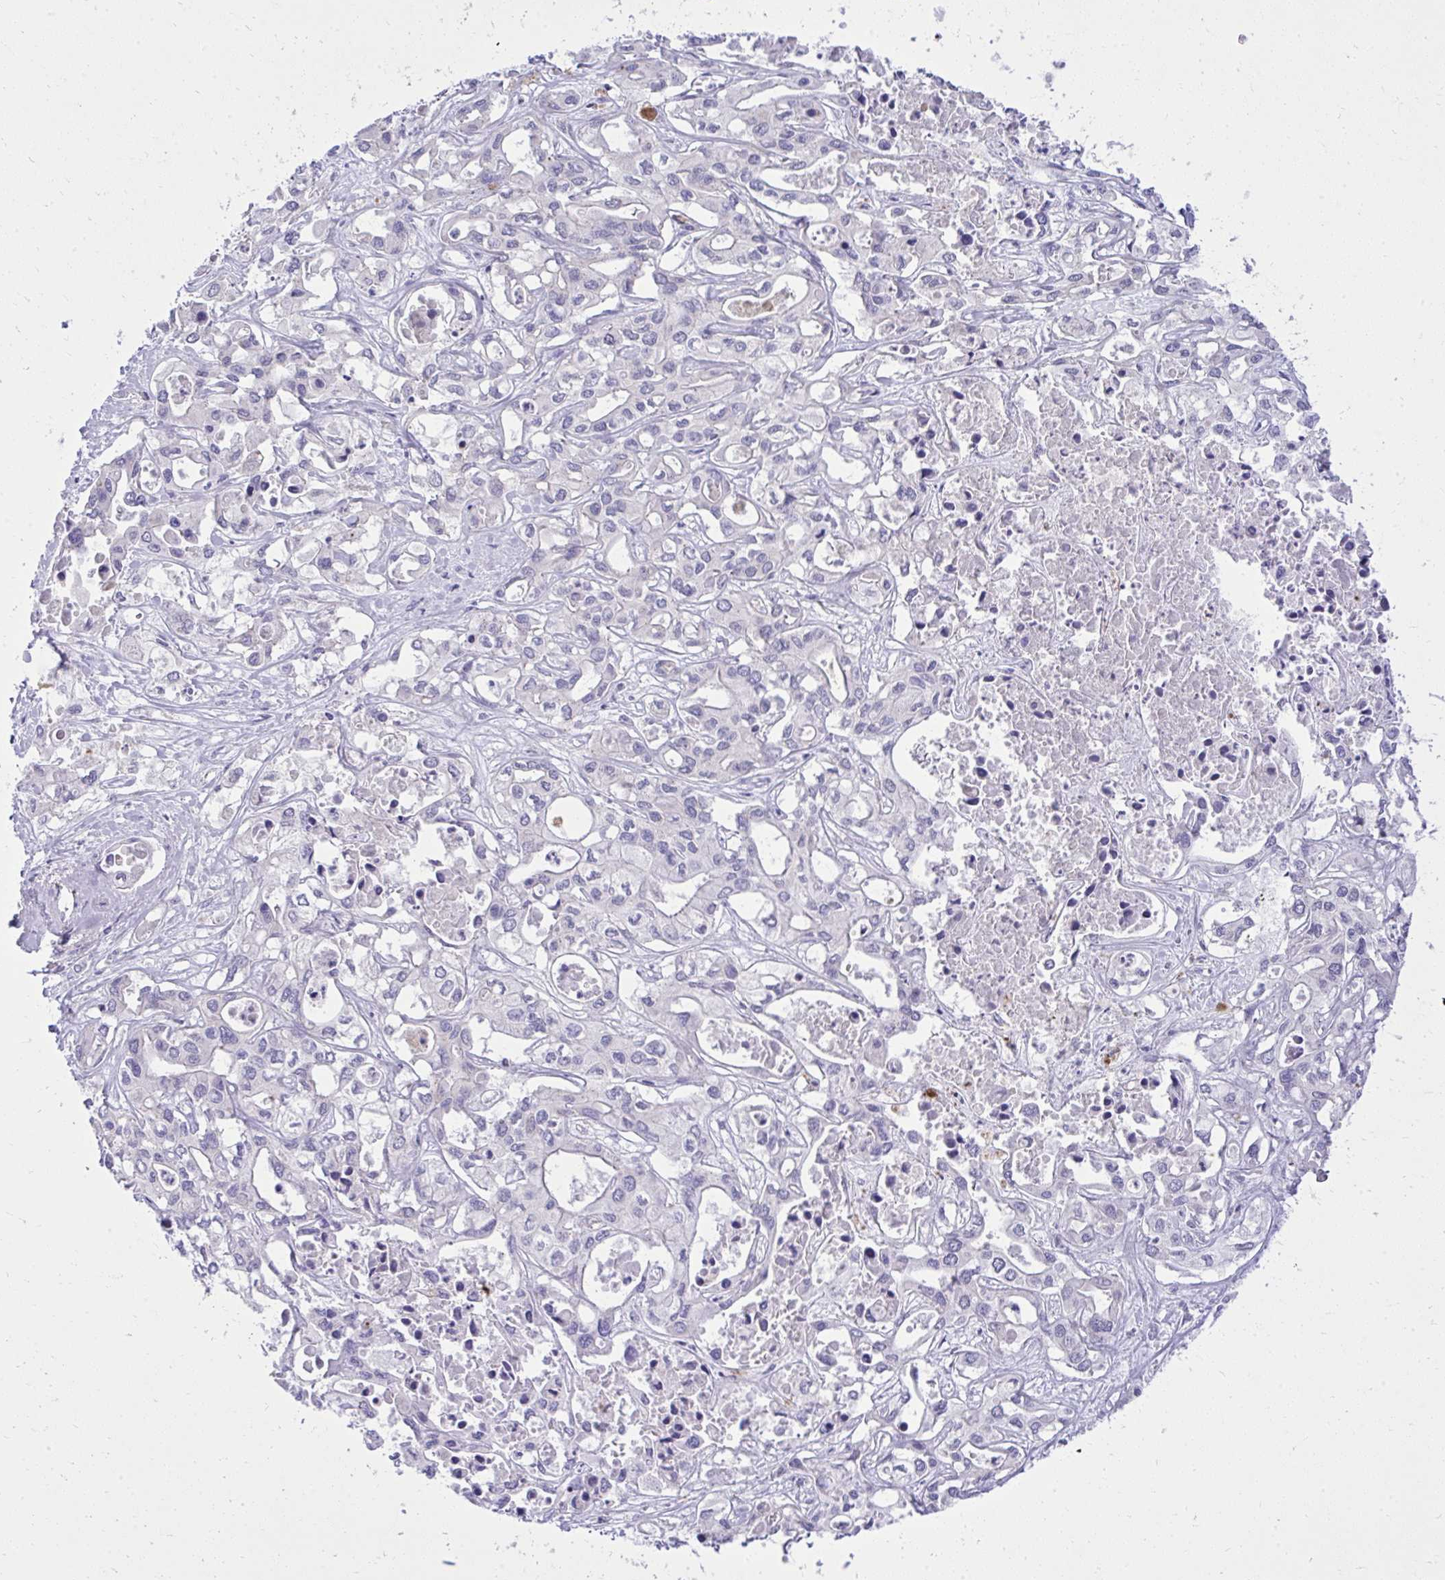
{"staining": {"intensity": "negative", "quantity": "none", "location": "none"}, "tissue": "liver cancer", "cell_type": "Tumor cells", "image_type": "cancer", "snomed": [{"axis": "morphology", "description": "Cholangiocarcinoma"}, {"axis": "topography", "description": "Liver"}], "caption": "High power microscopy image of an immunohistochemistry (IHC) photomicrograph of liver cancer, revealing no significant positivity in tumor cells.", "gene": "ST6GALNAC3", "patient": {"sex": "female", "age": 64}}